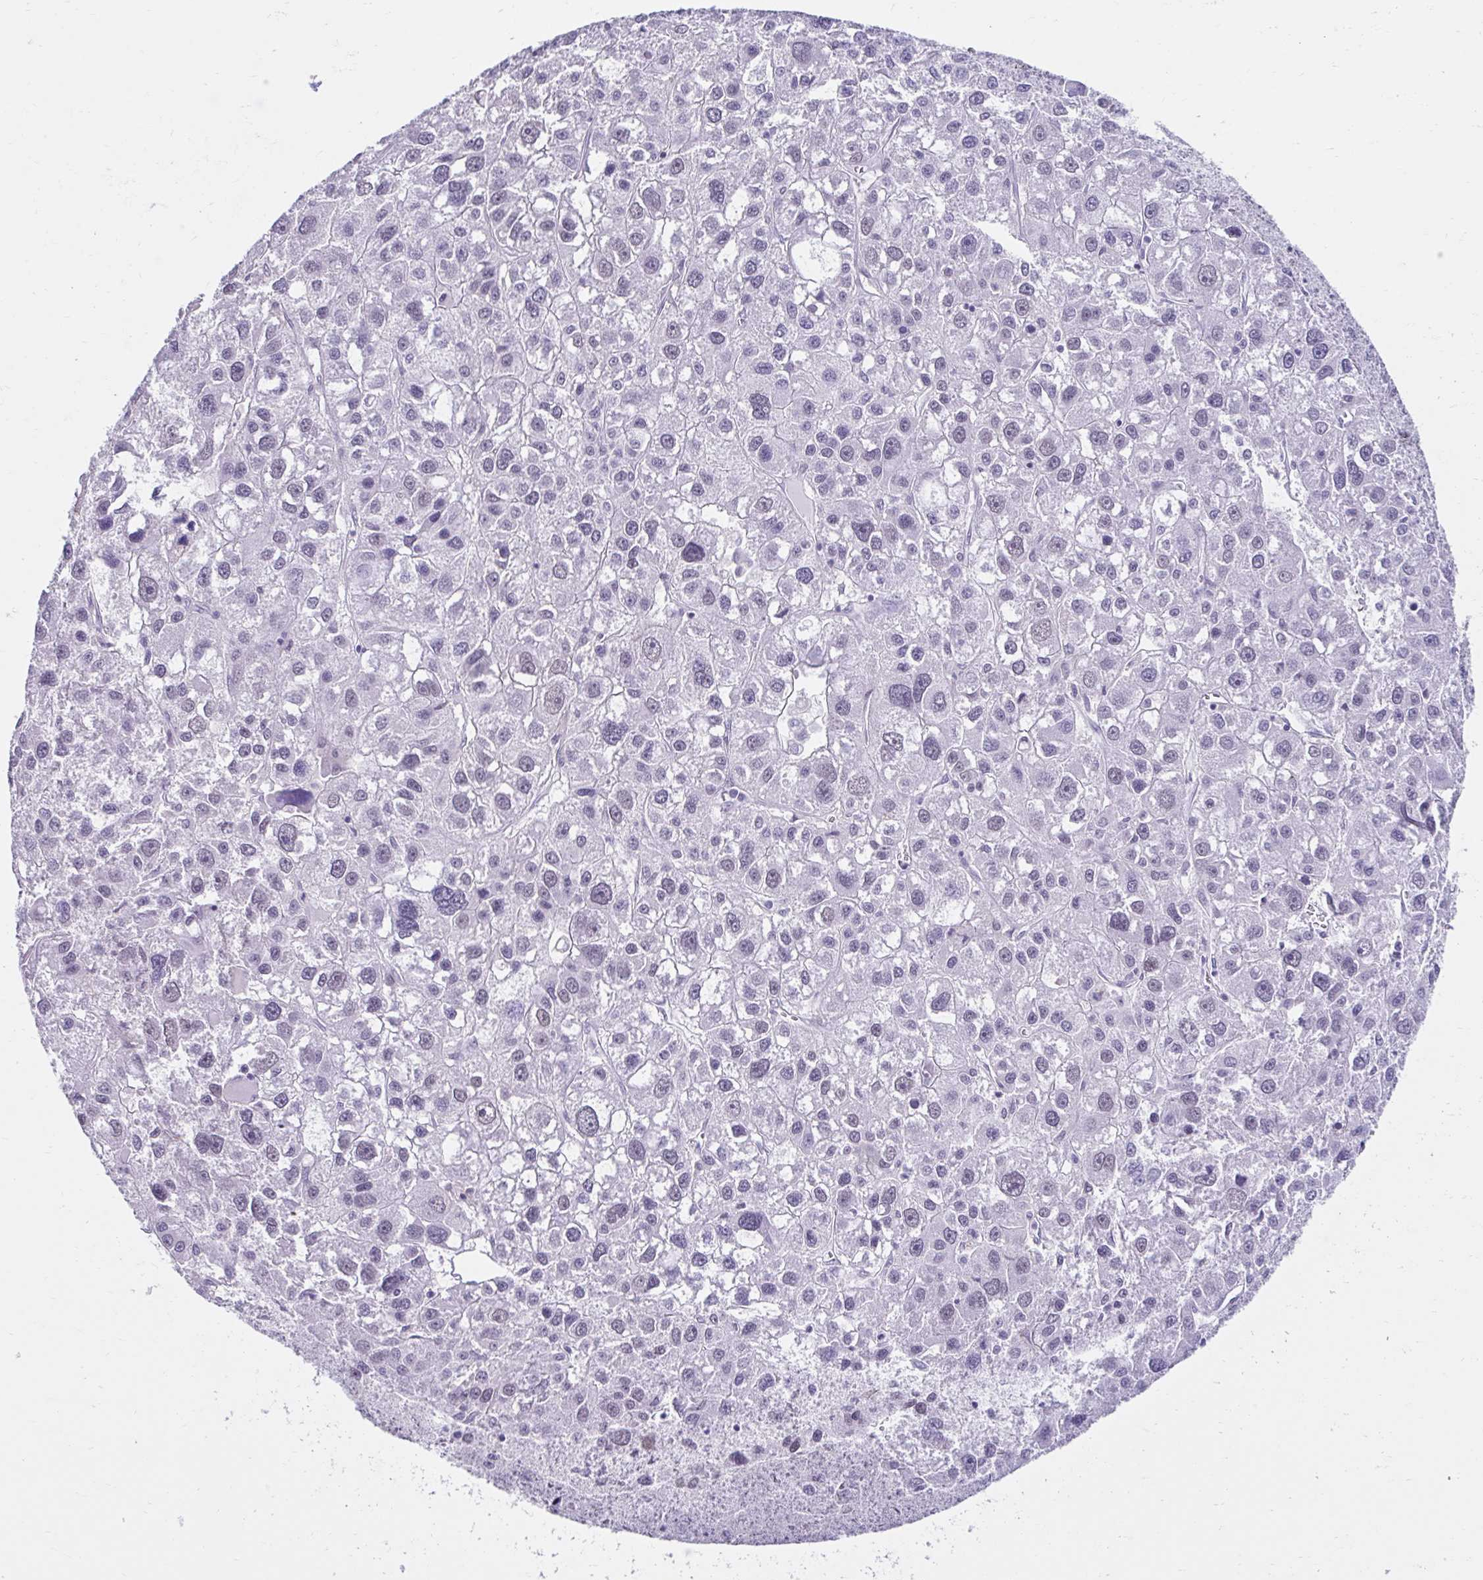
{"staining": {"intensity": "negative", "quantity": "none", "location": "none"}, "tissue": "liver cancer", "cell_type": "Tumor cells", "image_type": "cancer", "snomed": [{"axis": "morphology", "description": "Carcinoma, Hepatocellular, NOS"}, {"axis": "topography", "description": "Liver"}], "caption": "Protein analysis of liver cancer (hepatocellular carcinoma) displays no significant staining in tumor cells.", "gene": "DCAF17", "patient": {"sex": "male", "age": 73}}